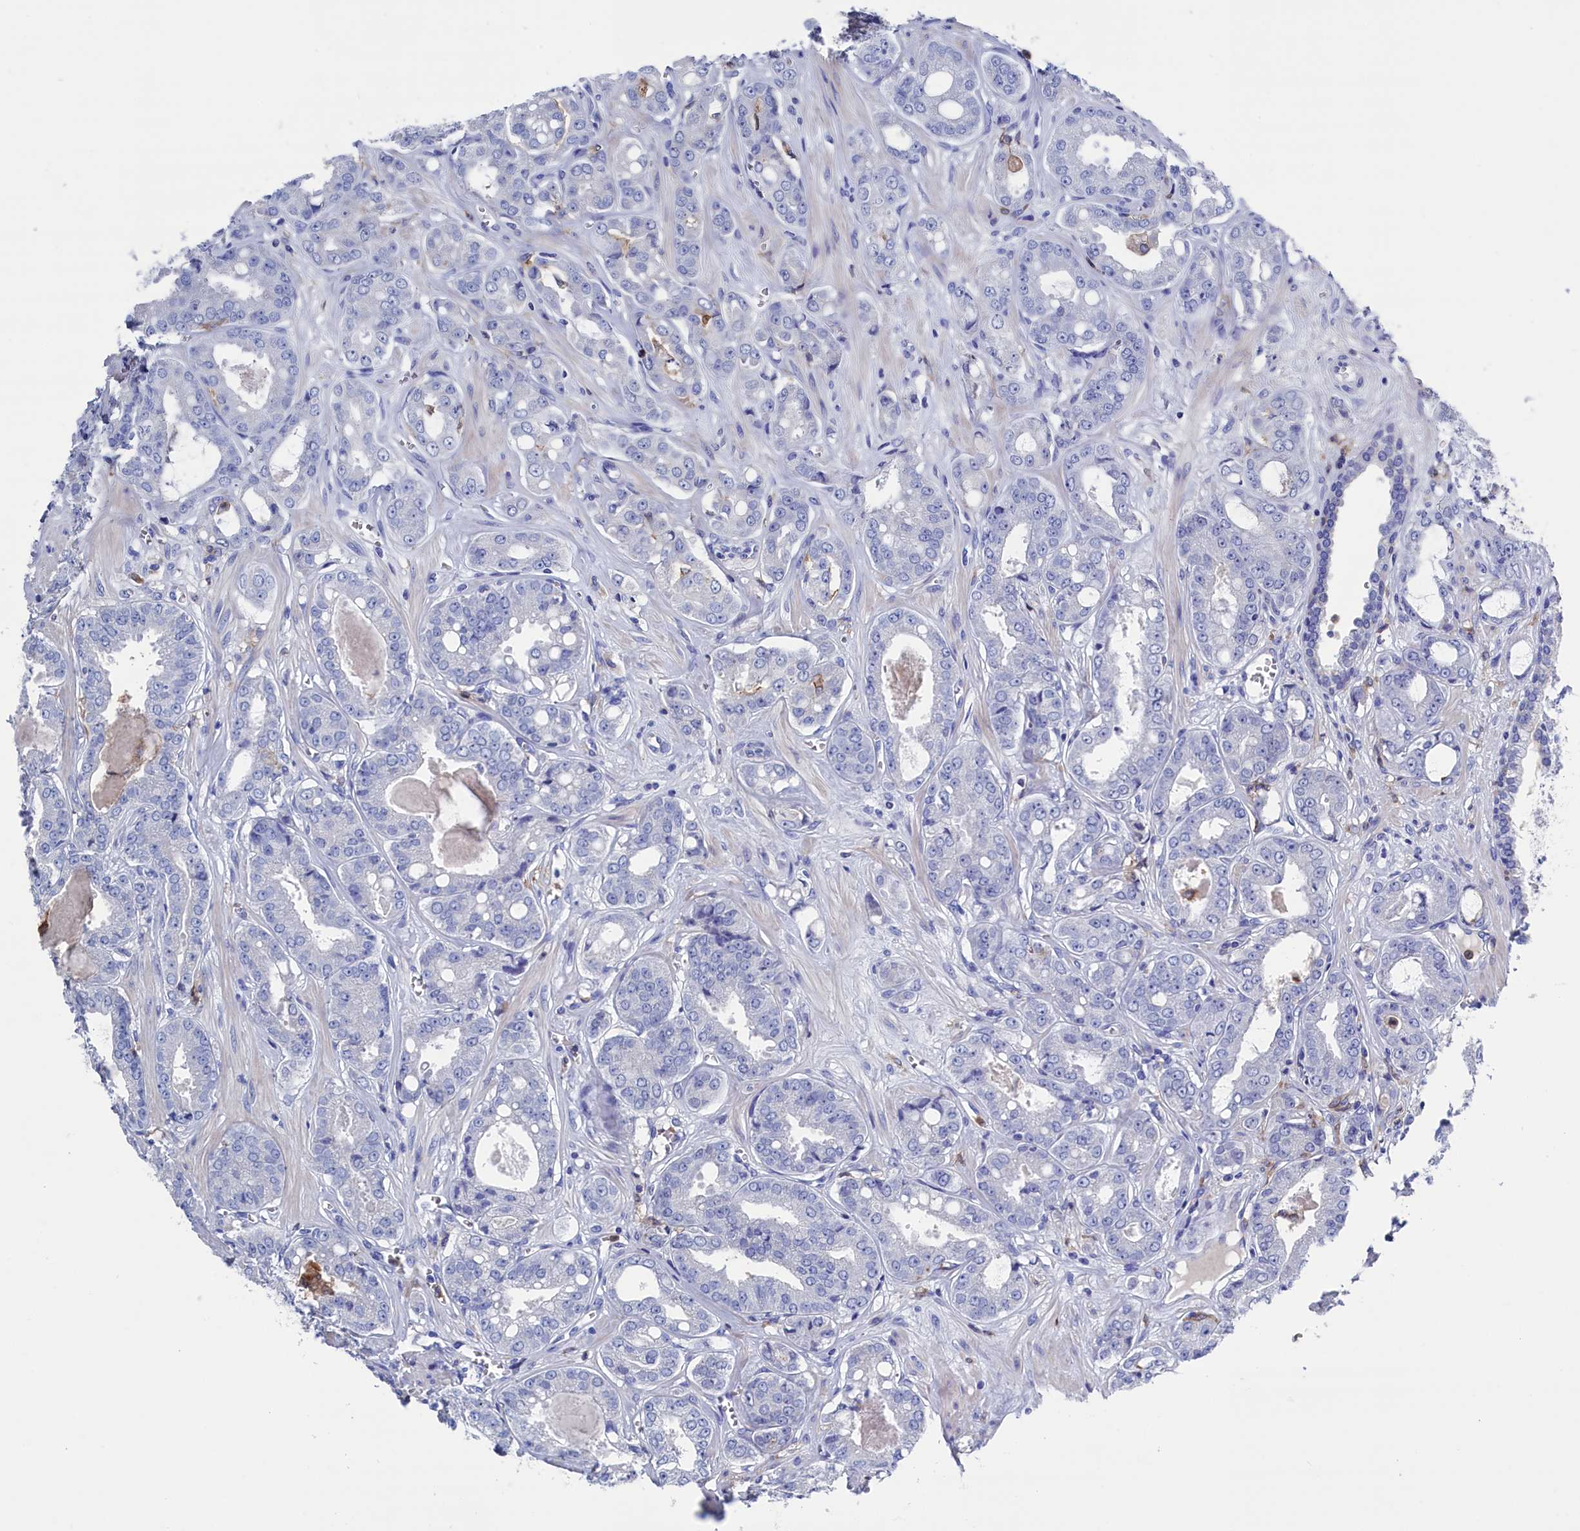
{"staining": {"intensity": "negative", "quantity": "none", "location": "none"}, "tissue": "prostate cancer", "cell_type": "Tumor cells", "image_type": "cancer", "snomed": [{"axis": "morphology", "description": "Adenocarcinoma, High grade"}, {"axis": "topography", "description": "Prostate"}], "caption": "High power microscopy image of an immunohistochemistry (IHC) image of prostate cancer (high-grade adenocarcinoma), revealing no significant expression in tumor cells.", "gene": "TYROBP", "patient": {"sex": "male", "age": 74}}